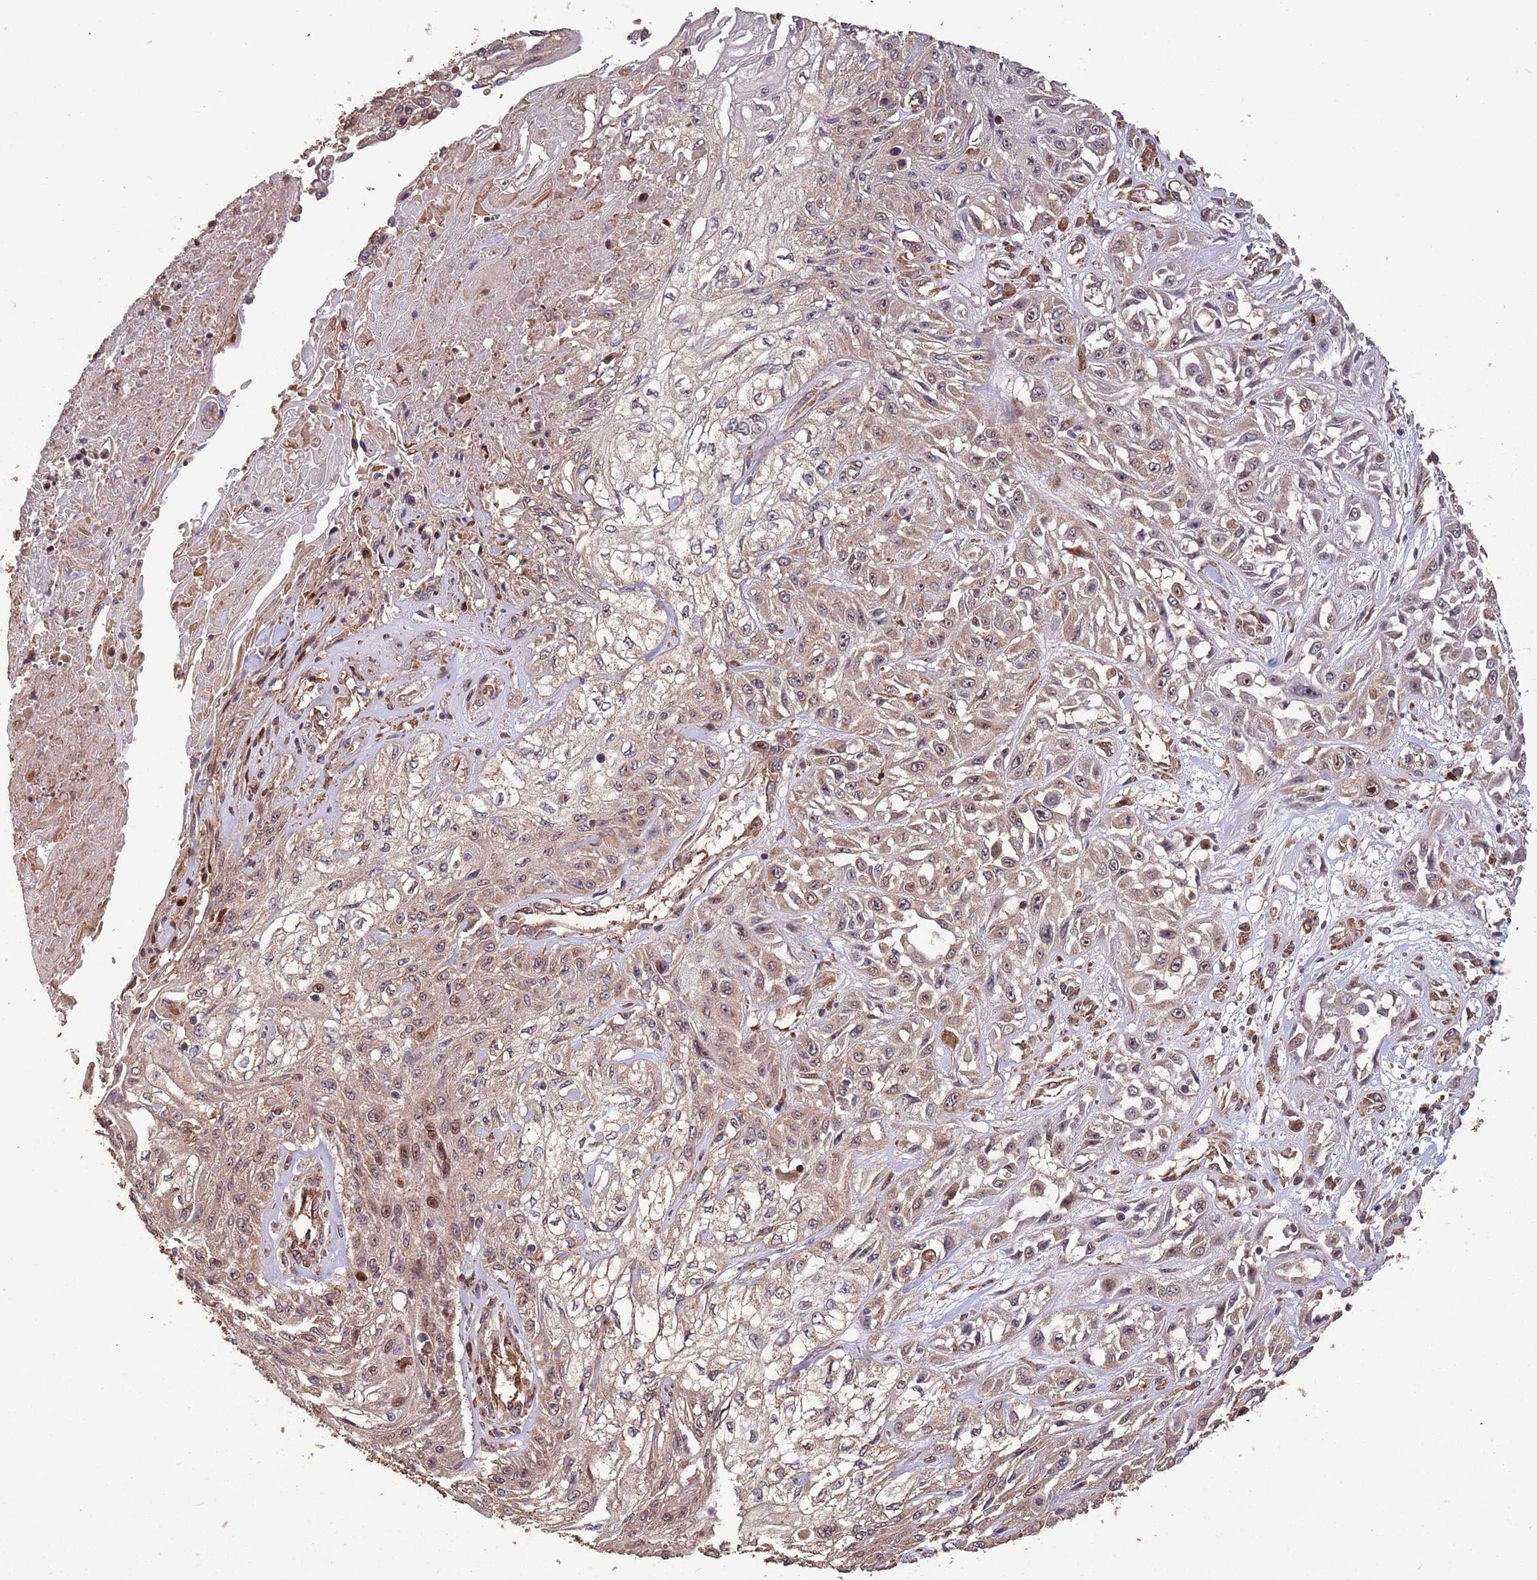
{"staining": {"intensity": "moderate", "quantity": ">75%", "location": "cytoplasmic/membranous"}, "tissue": "skin cancer", "cell_type": "Tumor cells", "image_type": "cancer", "snomed": [{"axis": "morphology", "description": "Squamous cell carcinoma, NOS"}, {"axis": "morphology", "description": "Squamous cell carcinoma, metastatic, NOS"}, {"axis": "topography", "description": "Skin"}, {"axis": "topography", "description": "Lymph node"}], "caption": "This image exhibits IHC staining of skin squamous cell carcinoma, with medium moderate cytoplasmic/membranous expression in about >75% of tumor cells.", "gene": "ZNF428", "patient": {"sex": "male", "age": 75}}